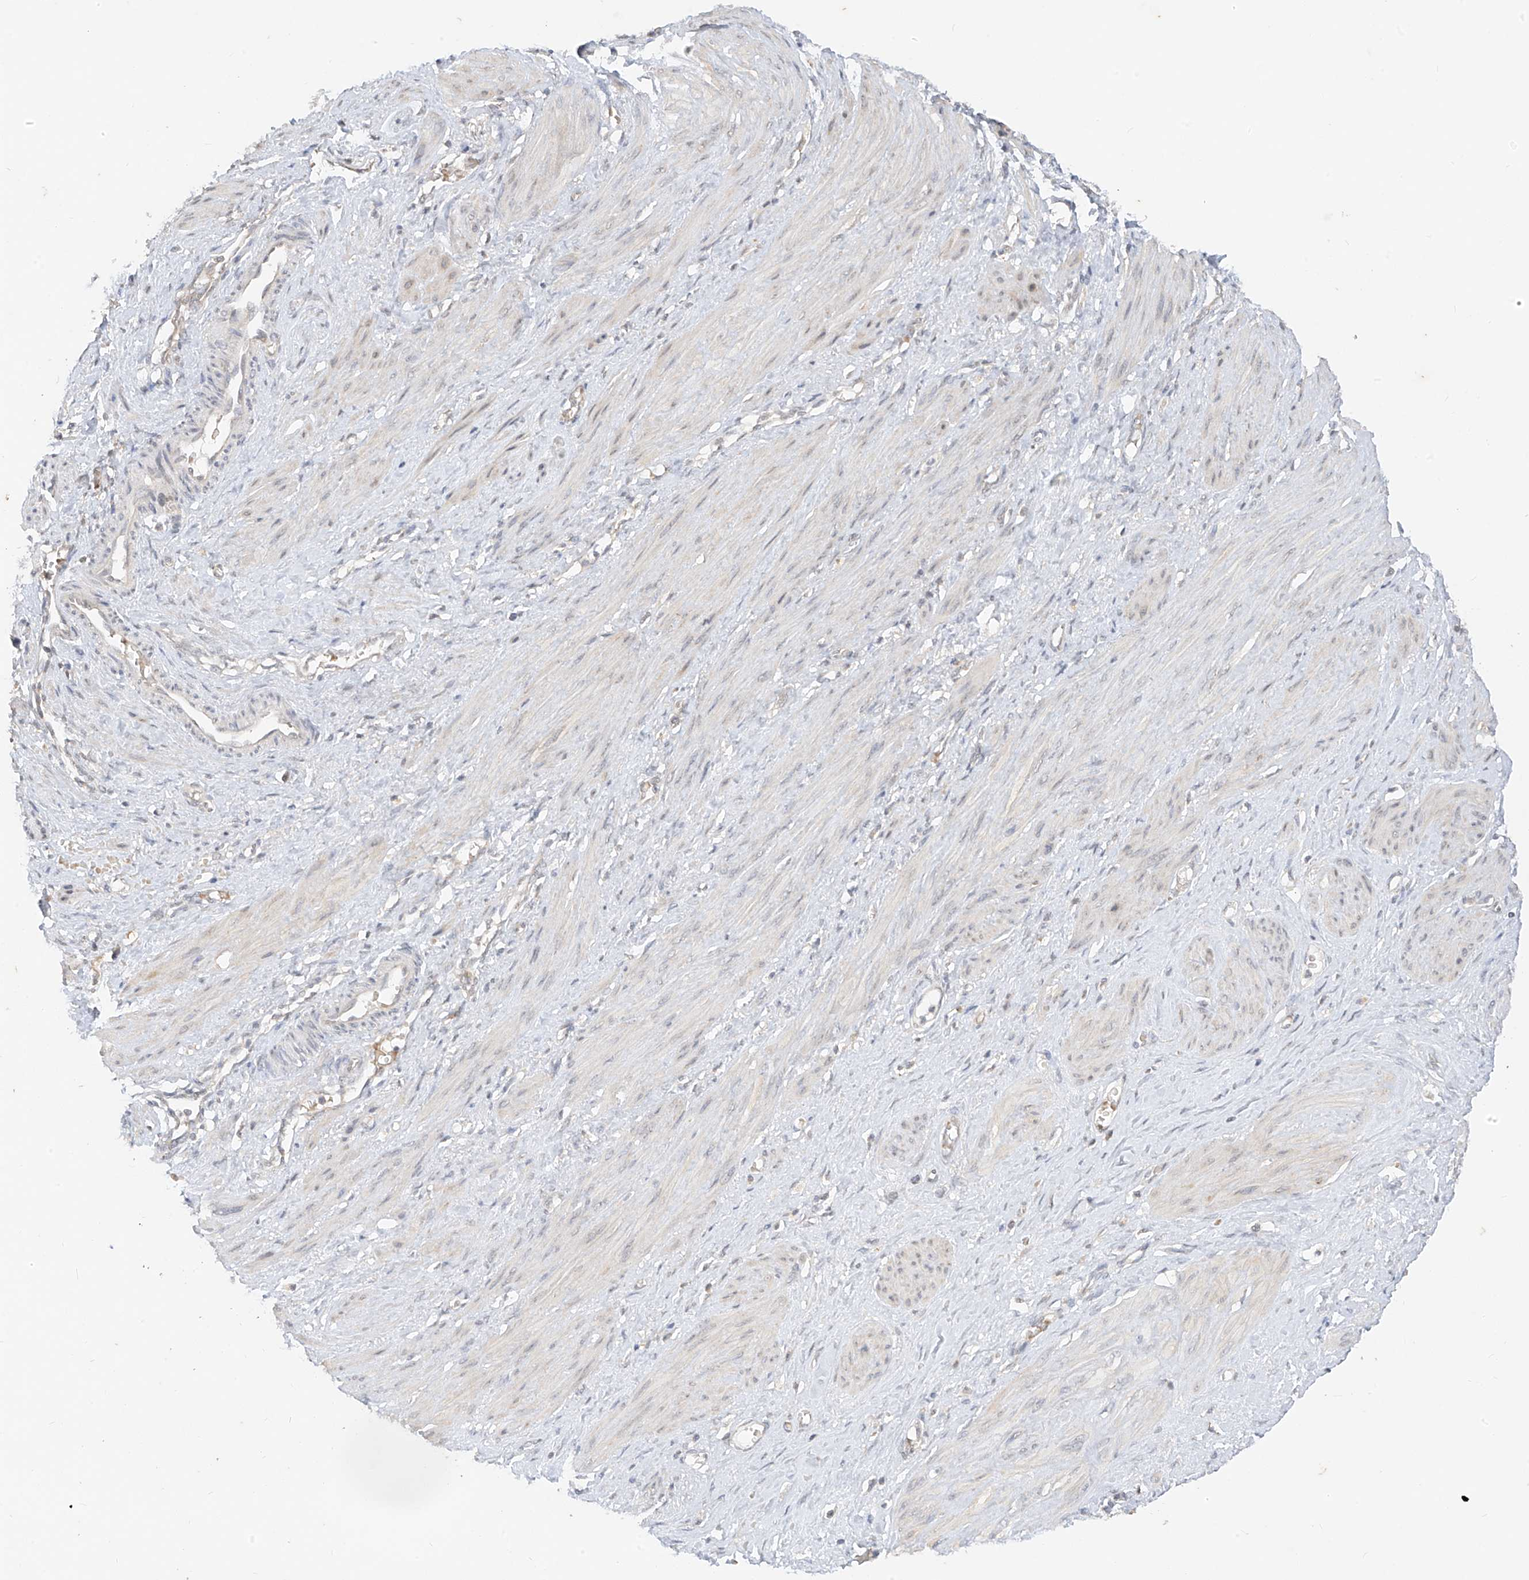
{"staining": {"intensity": "moderate", "quantity": "25%-75%", "location": "cytoplasmic/membranous"}, "tissue": "smooth muscle", "cell_type": "Smooth muscle cells", "image_type": "normal", "snomed": [{"axis": "morphology", "description": "Normal tissue, NOS"}, {"axis": "topography", "description": "Endometrium"}], "caption": "Immunohistochemical staining of normal human smooth muscle exhibits moderate cytoplasmic/membranous protein staining in approximately 25%-75% of smooth muscle cells. (DAB (3,3'-diaminobenzidine) IHC with brightfield microscopy, high magnification).", "gene": "MTUS2", "patient": {"sex": "female", "age": 33}}